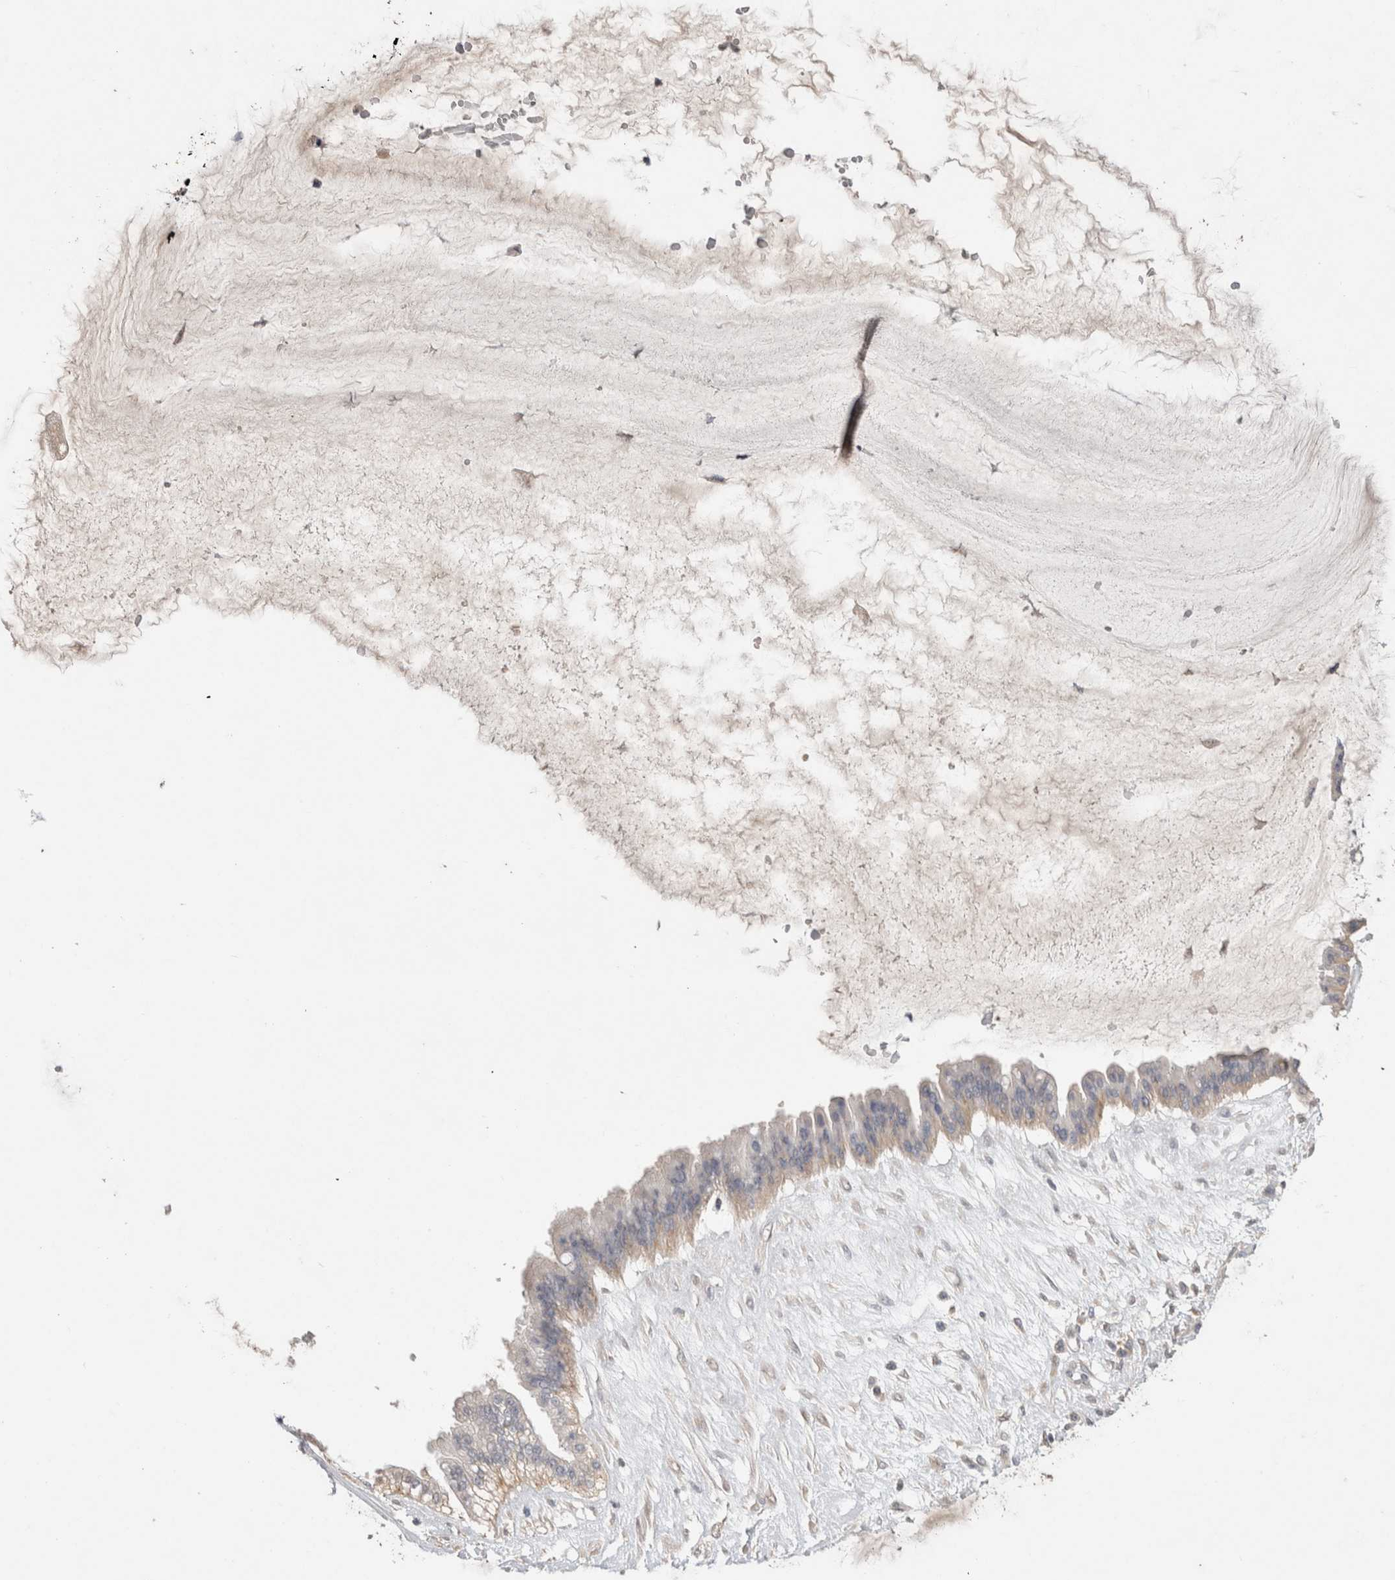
{"staining": {"intensity": "weak", "quantity": "<25%", "location": "cytoplasmic/membranous"}, "tissue": "ovarian cancer", "cell_type": "Tumor cells", "image_type": "cancer", "snomed": [{"axis": "morphology", "description": "Cystadenocarcinoma, mucinous, NOS"}, {"axis": "topography", "description": "Ovary"}], "caption": "A micrograph of human ovarian cancer (mucinous cystadenocarcinoma) is negative for staining in tumor cells. Nuclei are stained in blue.", "gene": "NAALADL2", "patient": {"sex": "female", "age": 73}}